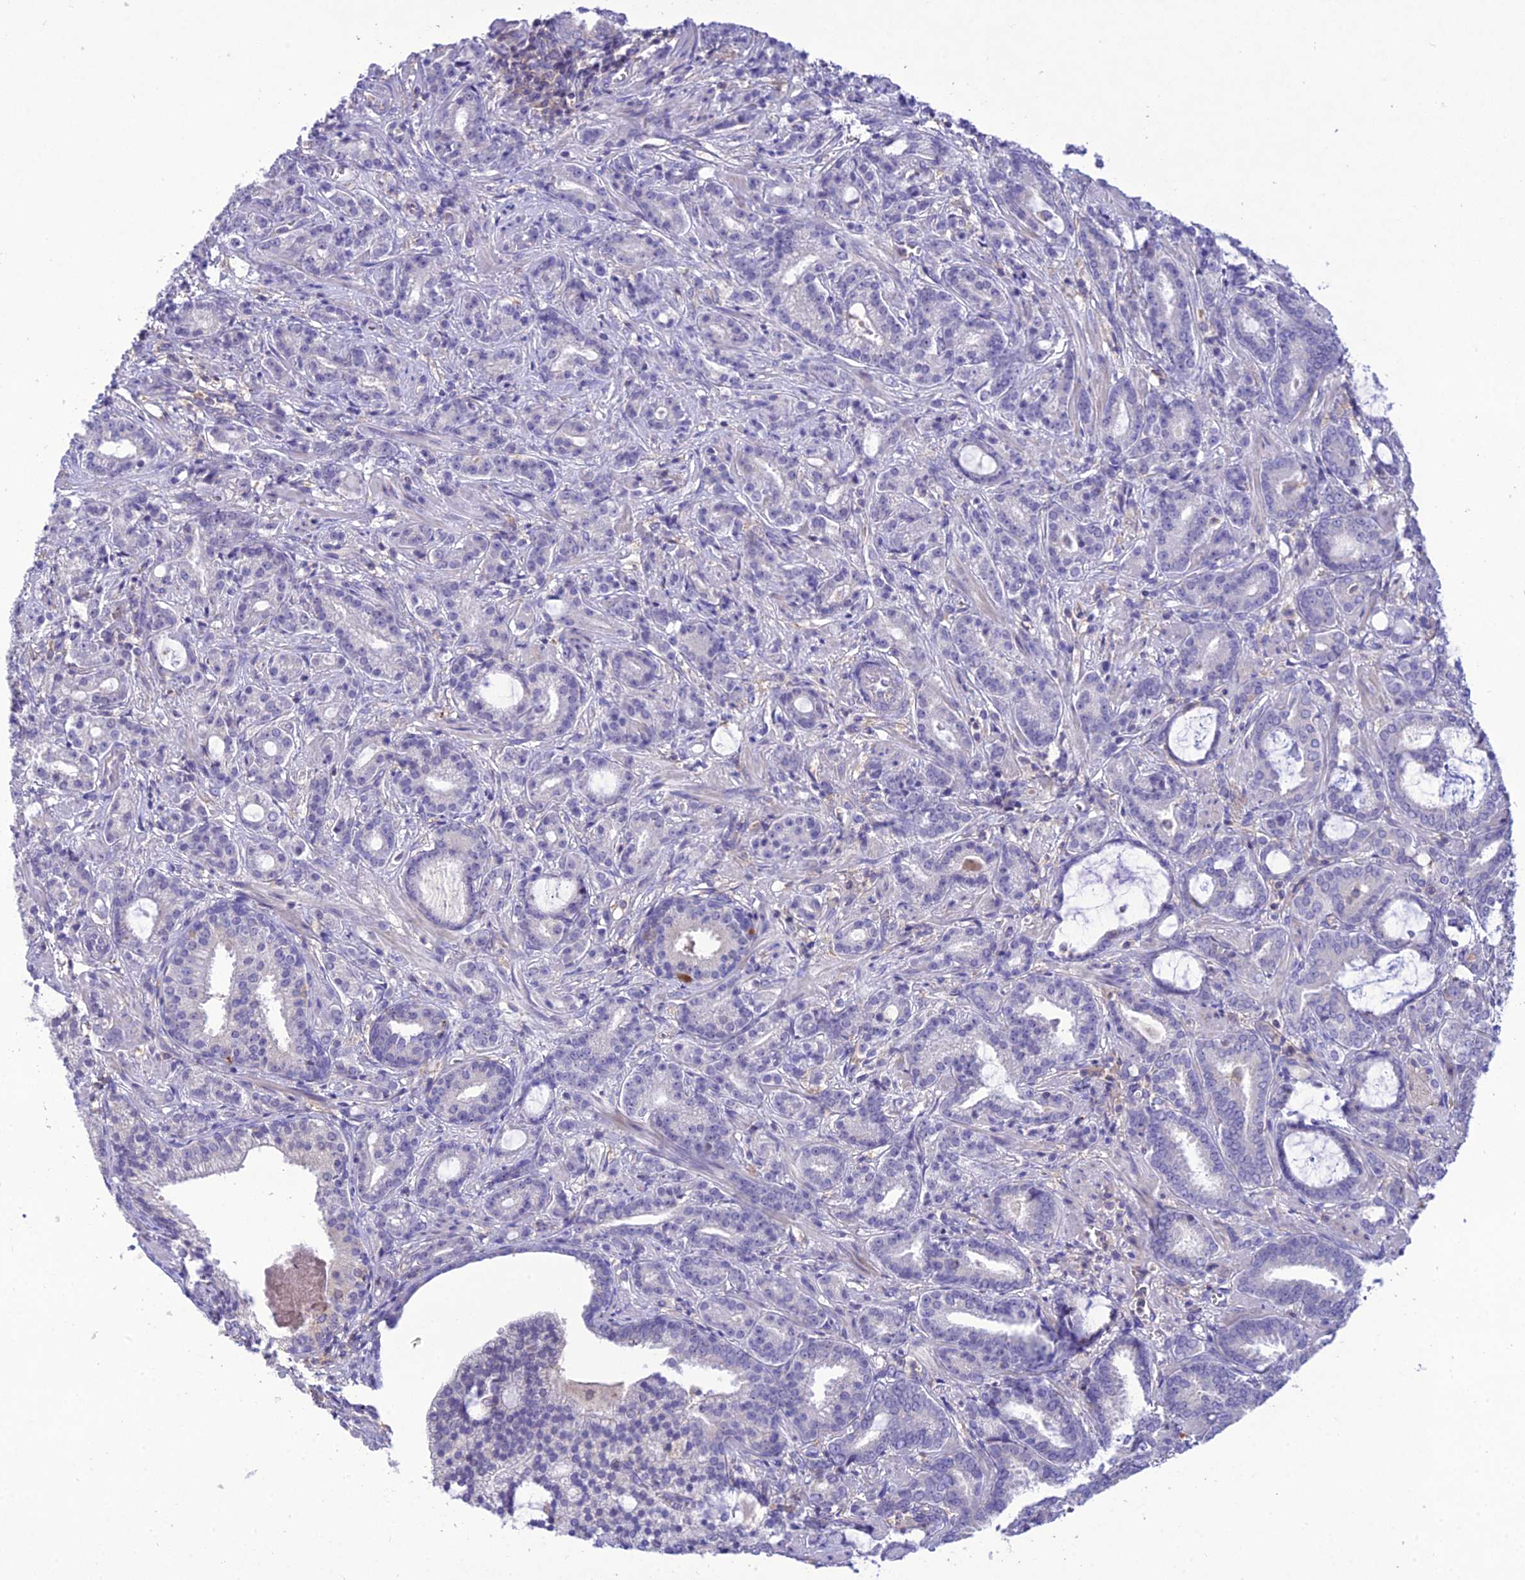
{"staining": {"intensity": "negative", "quantity": "none", "location": "none"}, "tissue": "prostate cancer", "cell_type": "Tumor cells", "image_type": "cancer", "snomed": [{"axis": "morphology", "description": "Adenocarcinoma, High grade"}, {"axis": "topography", "description": "Prostate and seminal vesicle, NOS"}], "caption": "Image shows no protein staining in tumor cells of prostate cancer tissue.", "gene": "SNX24", "patient": {"sex": "male", "age": 67}}